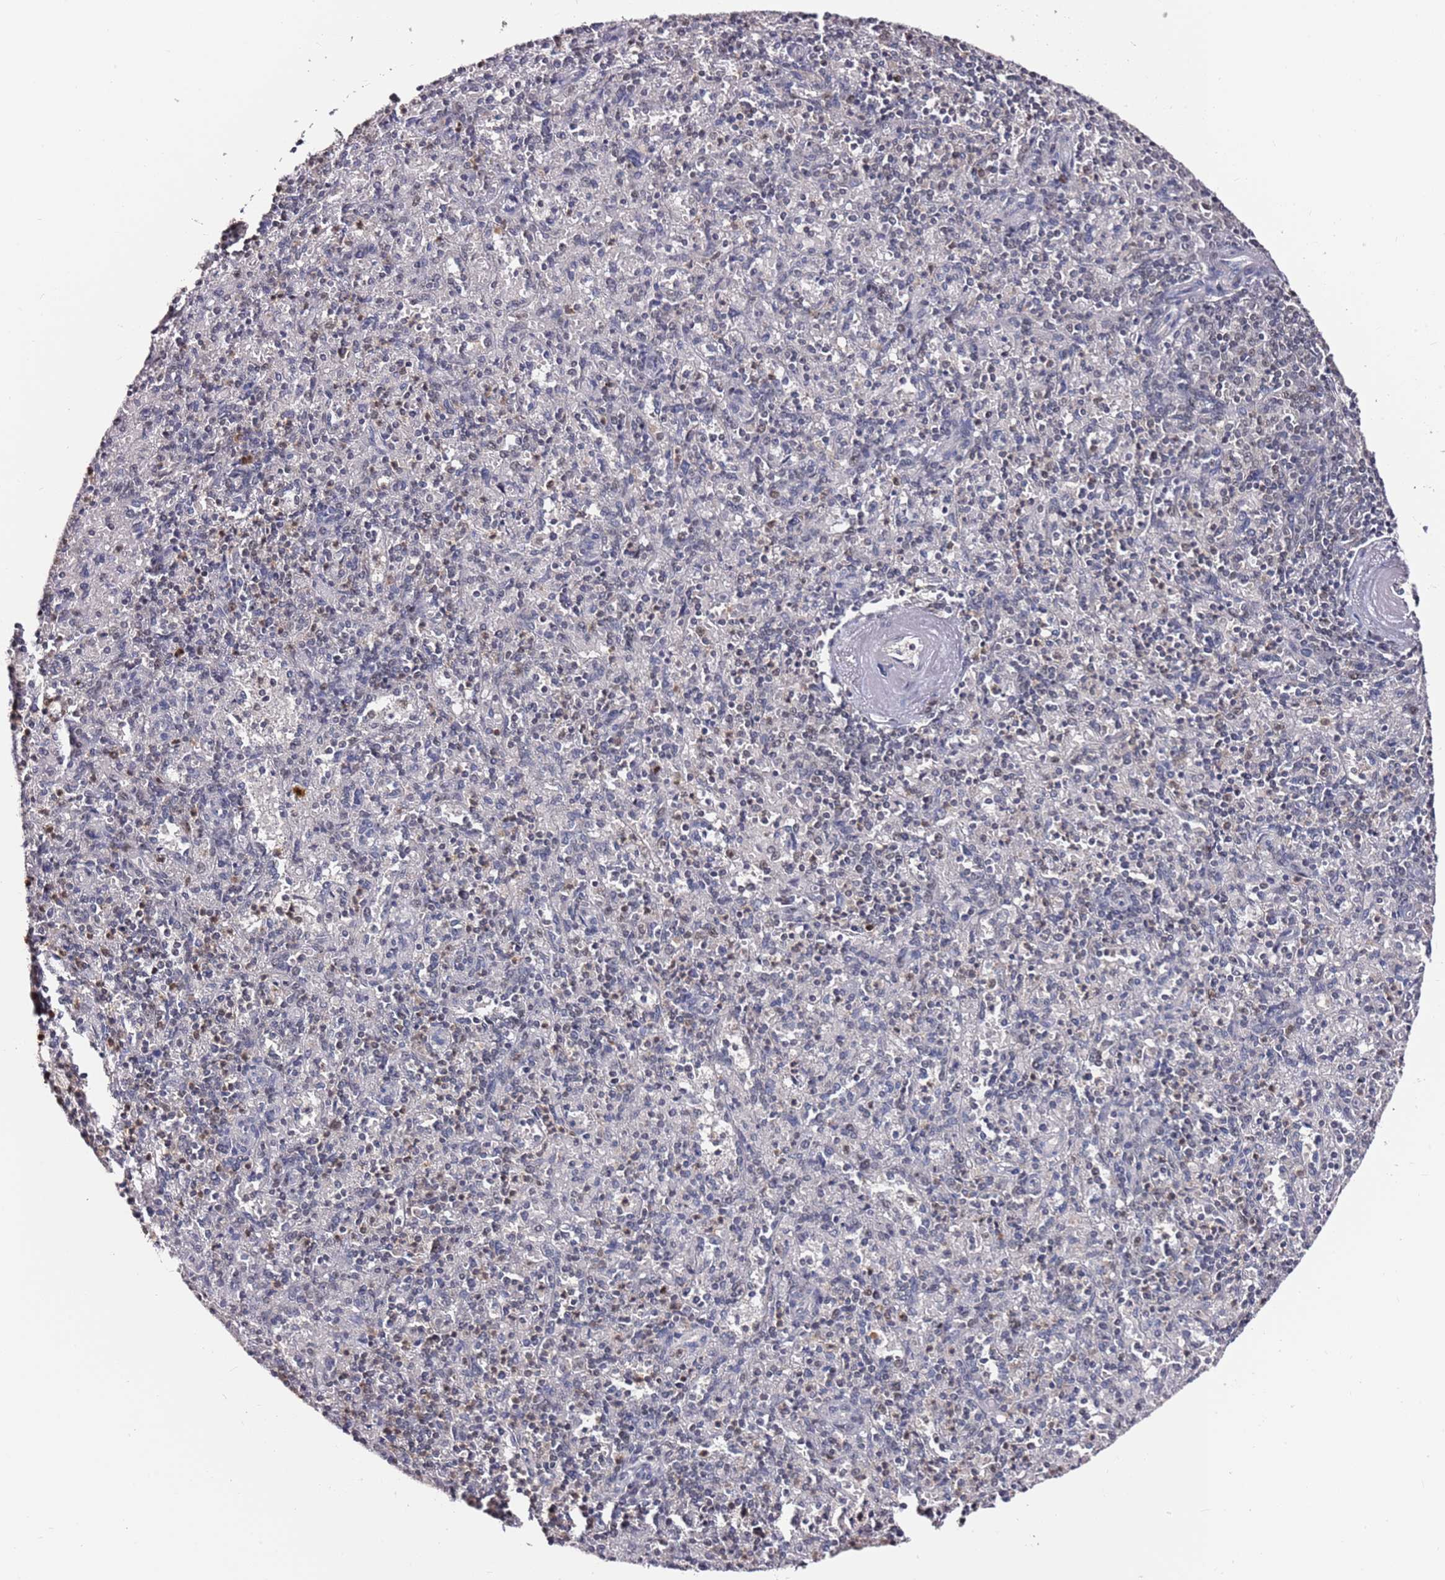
{"staining": {"intensity": "negative", "quantity": "none", "location": "none"}, "tissue": "spleen", "cell_type": "Cells in red pulp", "image_type": "normal", "snomed": [{"axis": "morphology", "description": "Normal tissue, NOS"}, {"axis": "topography", "description": "Spleen"}], "caption": "Image shows no significant protein expression in cells in red pulp of benign spleen.", "gene": "FCF1", "patient": {"sex": "male", "age": 82}}